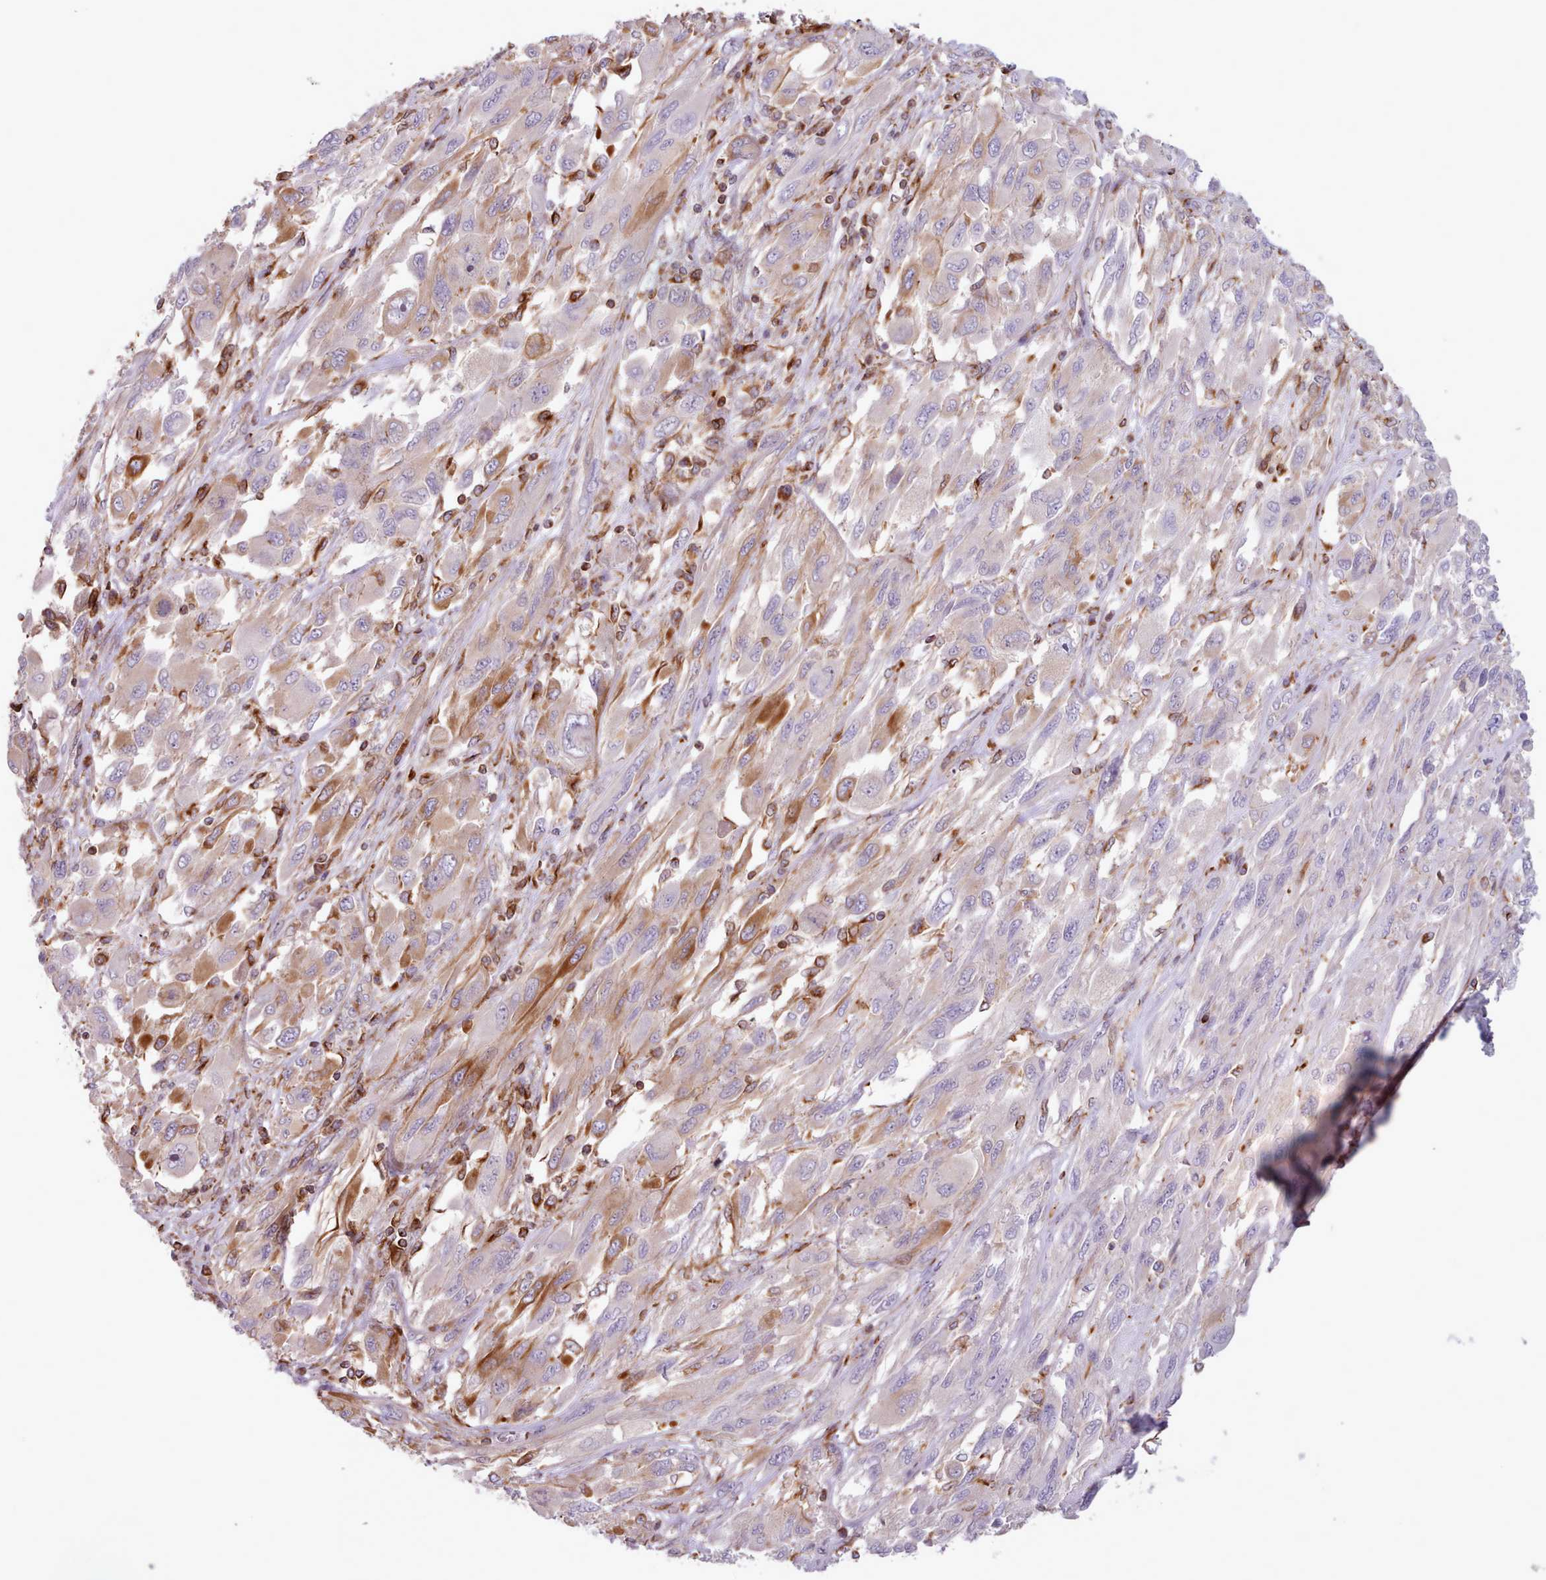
{"staining": {"intensity": "moderate", "quantity": "<25%", "location": "cytoplasmic/membranous"}, "tissue": "melanoma", "cell_type": "Tumor cells", "image_type": "cancer", "snomed": [{"axis": "morphology", "description": "Malignant melanoma, NOS"}, {"axis": "topography", "description": "Skin"}], "caption": "Immunohistochemical staining of human melanoma exhibits moderate cytoplasmic/membranous protein positivity in approximately <25% of tumor cells.", "gene": "CRYBG1", "patient": {"sex": "female", "age": 91}}